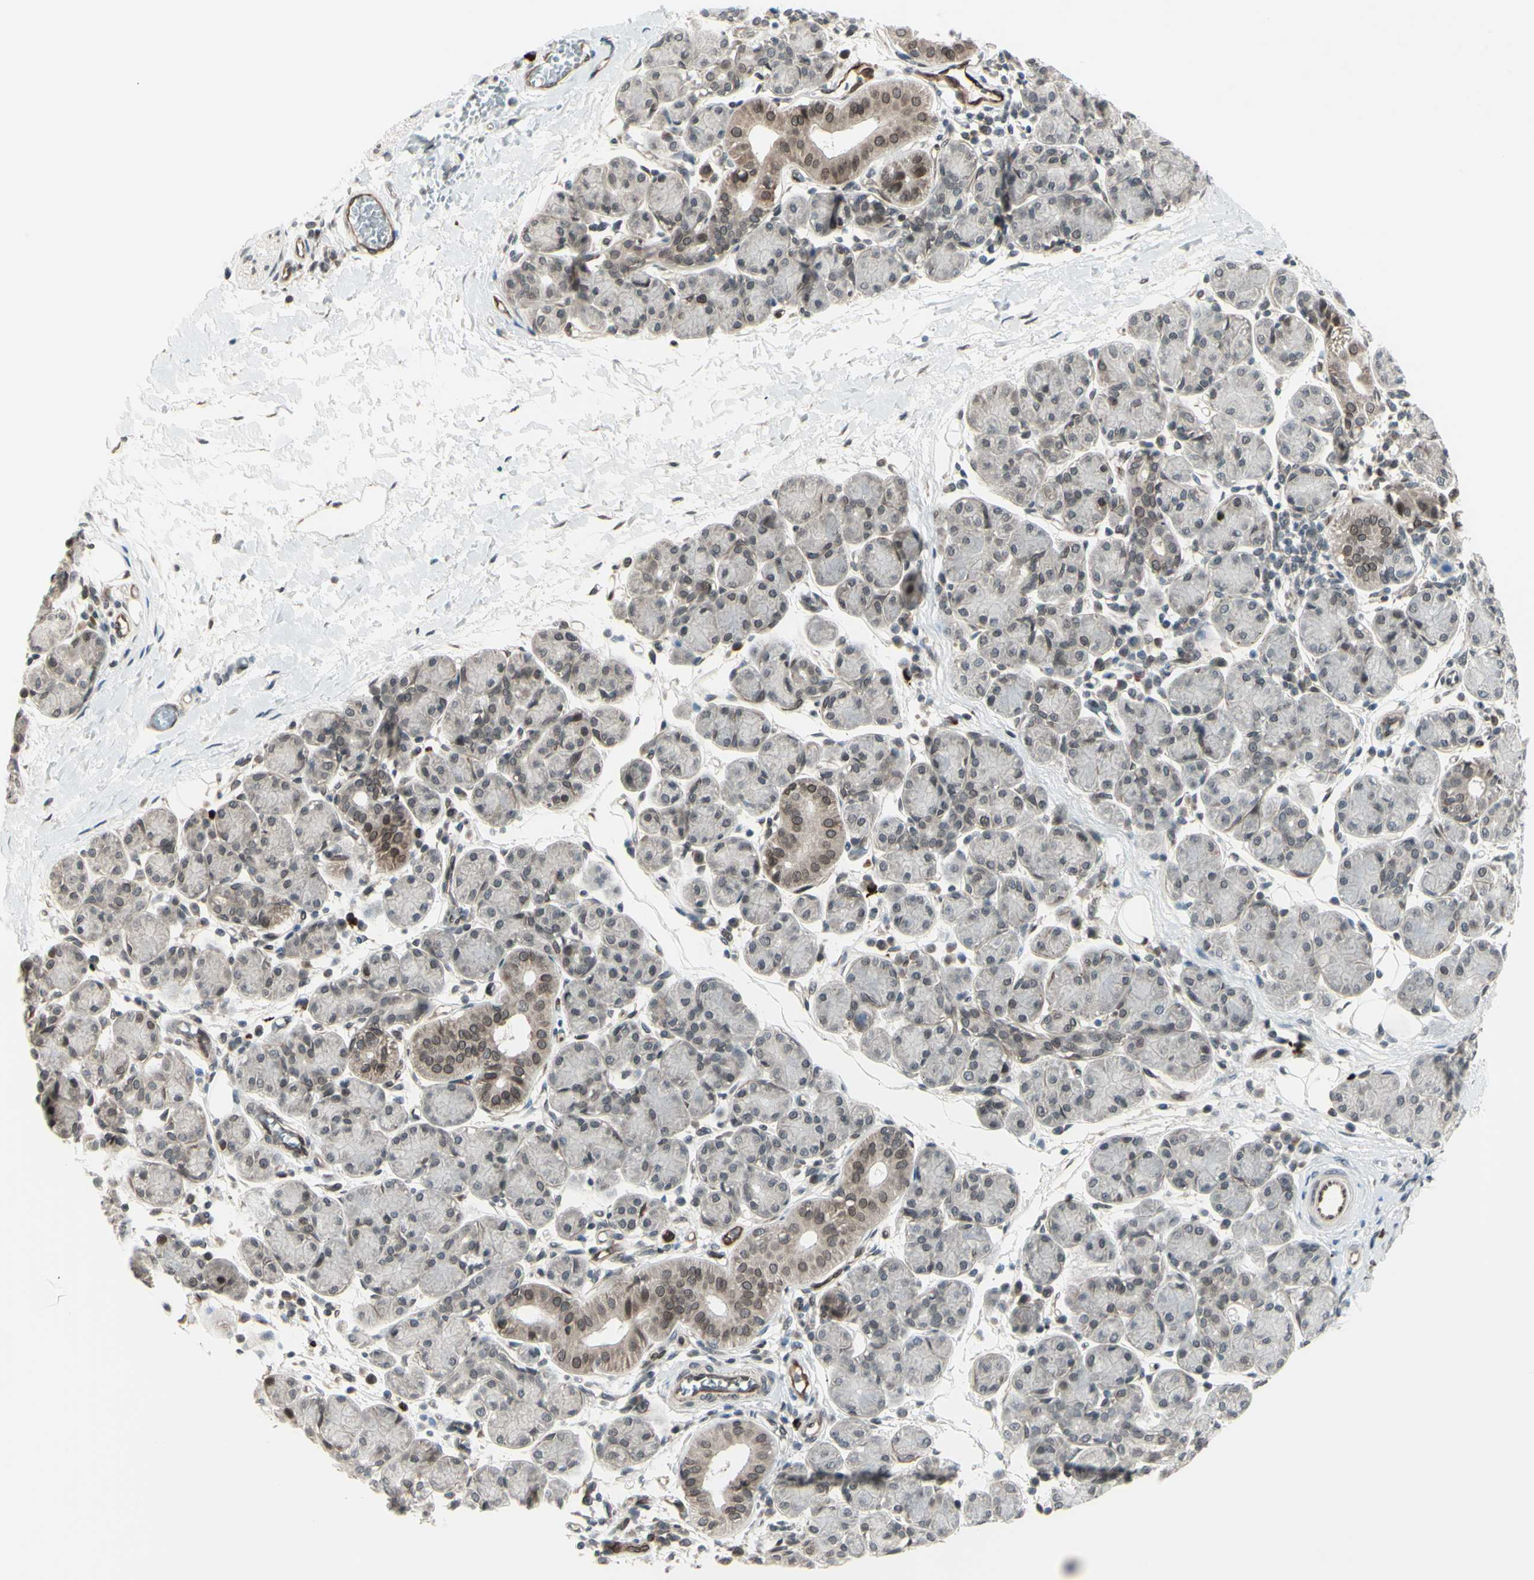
{"staining": {"intensity": "weak", "quantity": "<25%", "location": "cytoplasmic/membranous,nuclear"}, "tissue": "salivary gland", "cell_type": "Glandular cells", "image_type": "normal", "snomed": [{"axis": "morphology", "description": "Normal tissue, NOS"}, {"axis": "morphology", "description": "Inflammation, NOS"}, {"axis": "topography", "description": "Lymph node"}, {"axis": "topography", "description": "Salivary gland"}], "caption": "Image shows no significant protein expression in glandular cells of normal salivary gland. Nuclei are stained in blue.", "gene": "MLF2", "patient": {"sex": "male", "age": 3}}